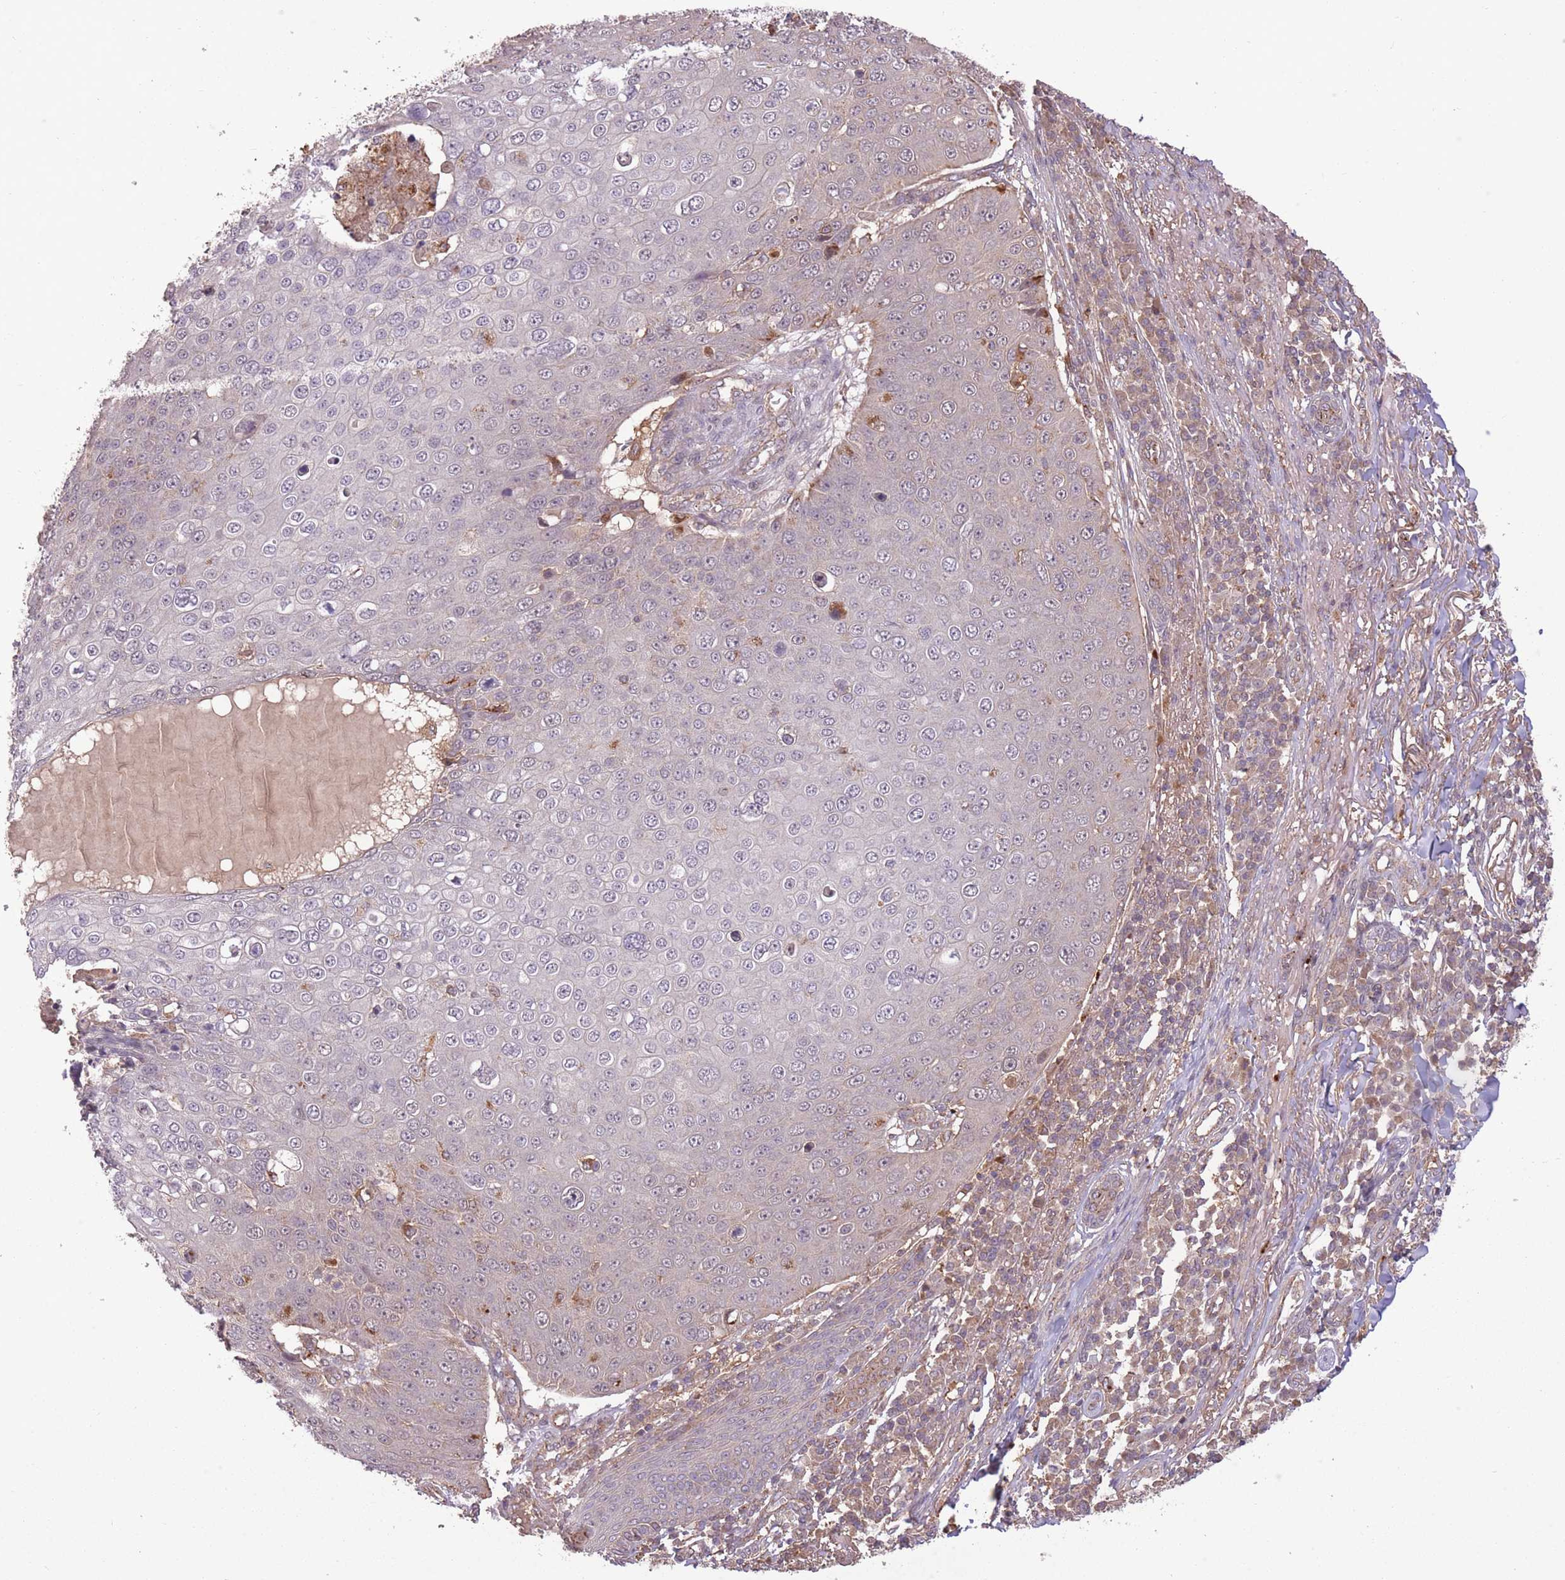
{"staining": {"intensity": "negative", "quantity": "none", "location": "none"}, "tissue": "skin cancer", "cell_type": "Tumor cells", "image_type": "cancer", "snomed": [{"axis": "morphology", "description": "Squamous cell carcinoma, NOS"}, {"axis": "topography", "description": "Skin"}], "caption": "The micrograph exhibits no significant staining in tumor cells of skin cancer (squamous cell carcinoma). (Brightfield microscopy of DAB immunohistochemistry at high magnification).", "gene": "POLR3F", "patient": {"sex": "male", "age": 71}}